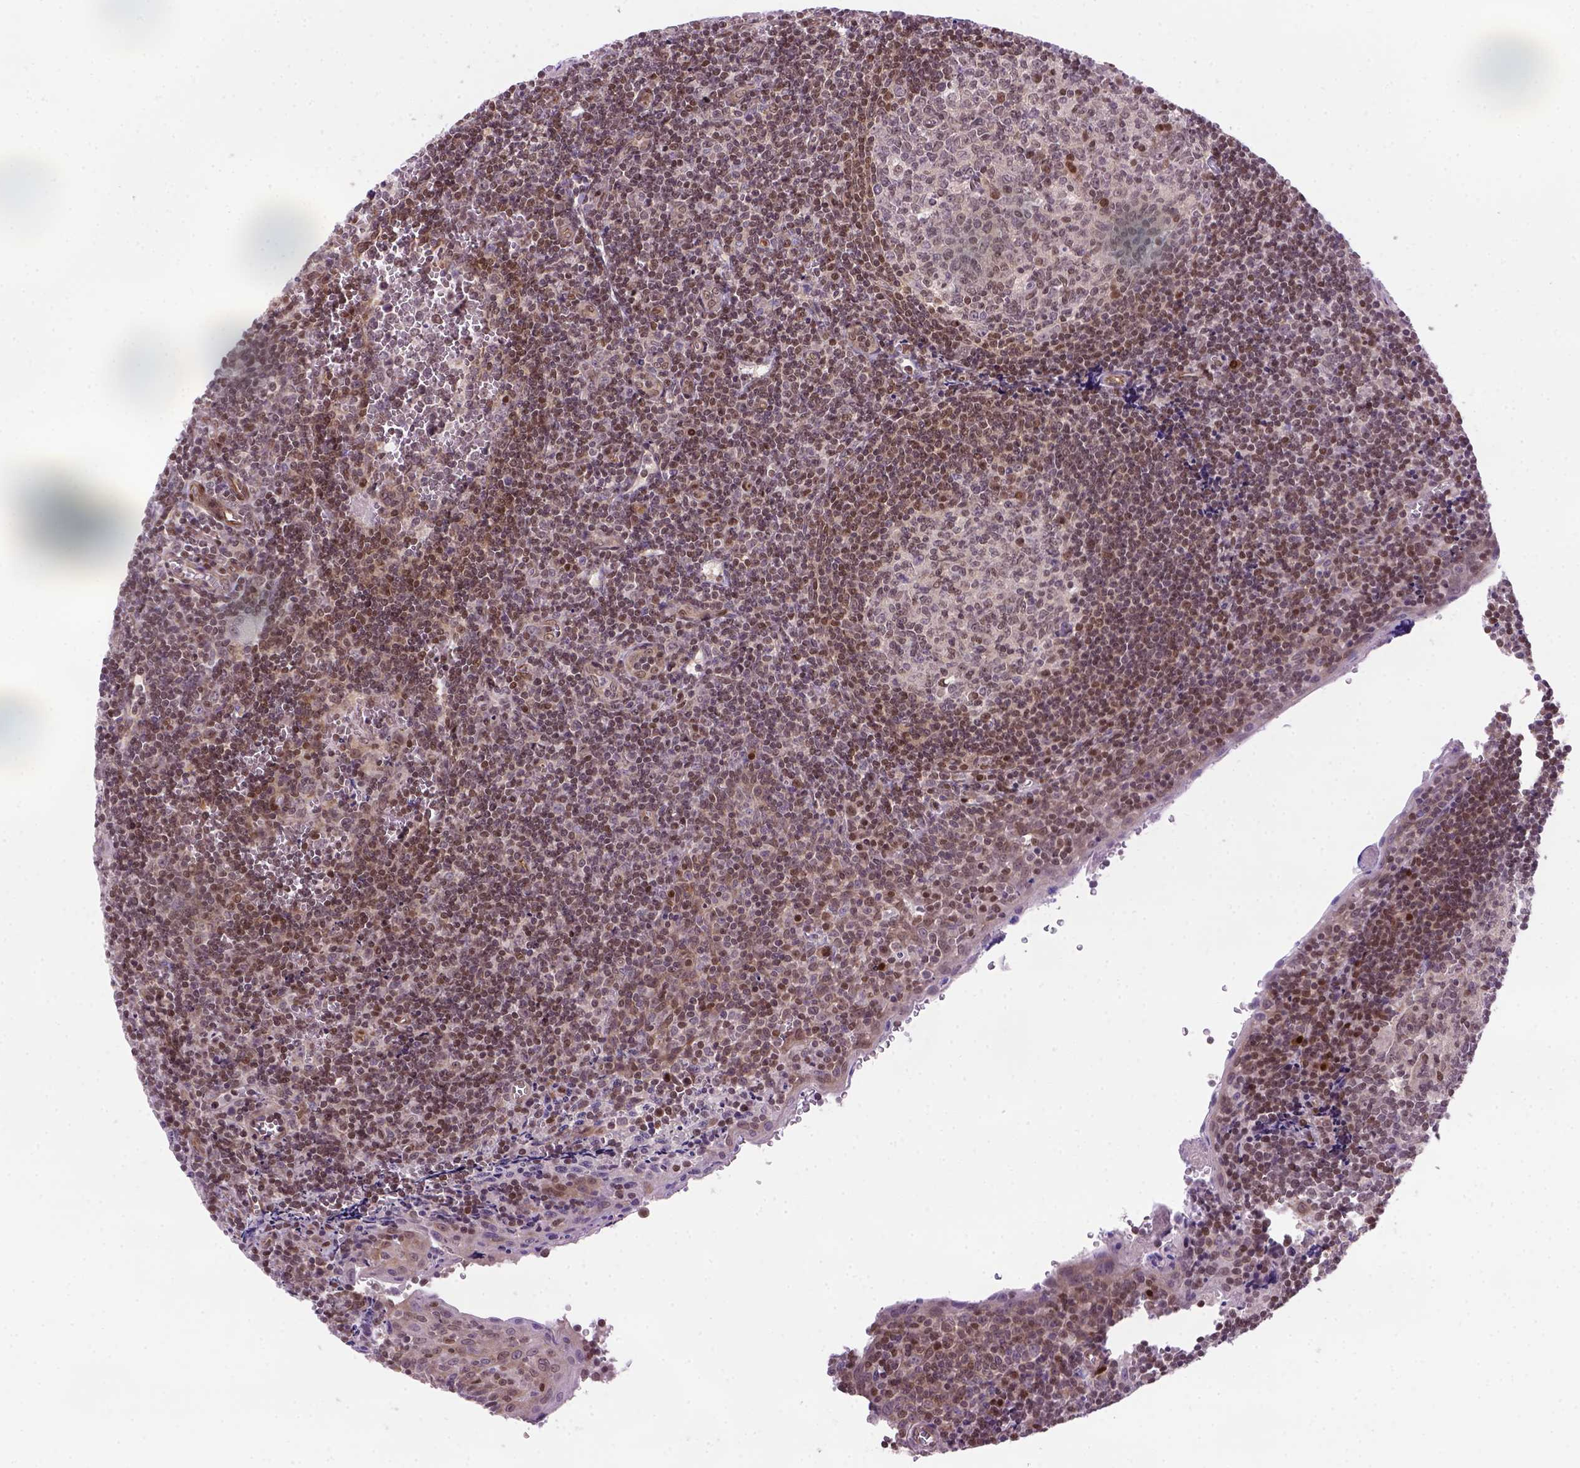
{"staining": {"intensity": "weak", "quantity": "<25%", "location": "nuclear"}, "tissue": "tonsil", "cell_type": "Germinal center cells", "image_type": "normal", "snomed": [{"axis": "morphology", "description": "Normal tissue, NOS"}, {"axis": "morphology", "description": "Inflammation, NOS"}, {"axis": "topography", "description": "Tonsil"}], "caption": "This is an immunohistochemistry (IHC) photomicrograph of benign human tonsil. There is no staining in germinal center cells.", "gene": "MGMT", "patient": {"sex": "female", "age": 31}}